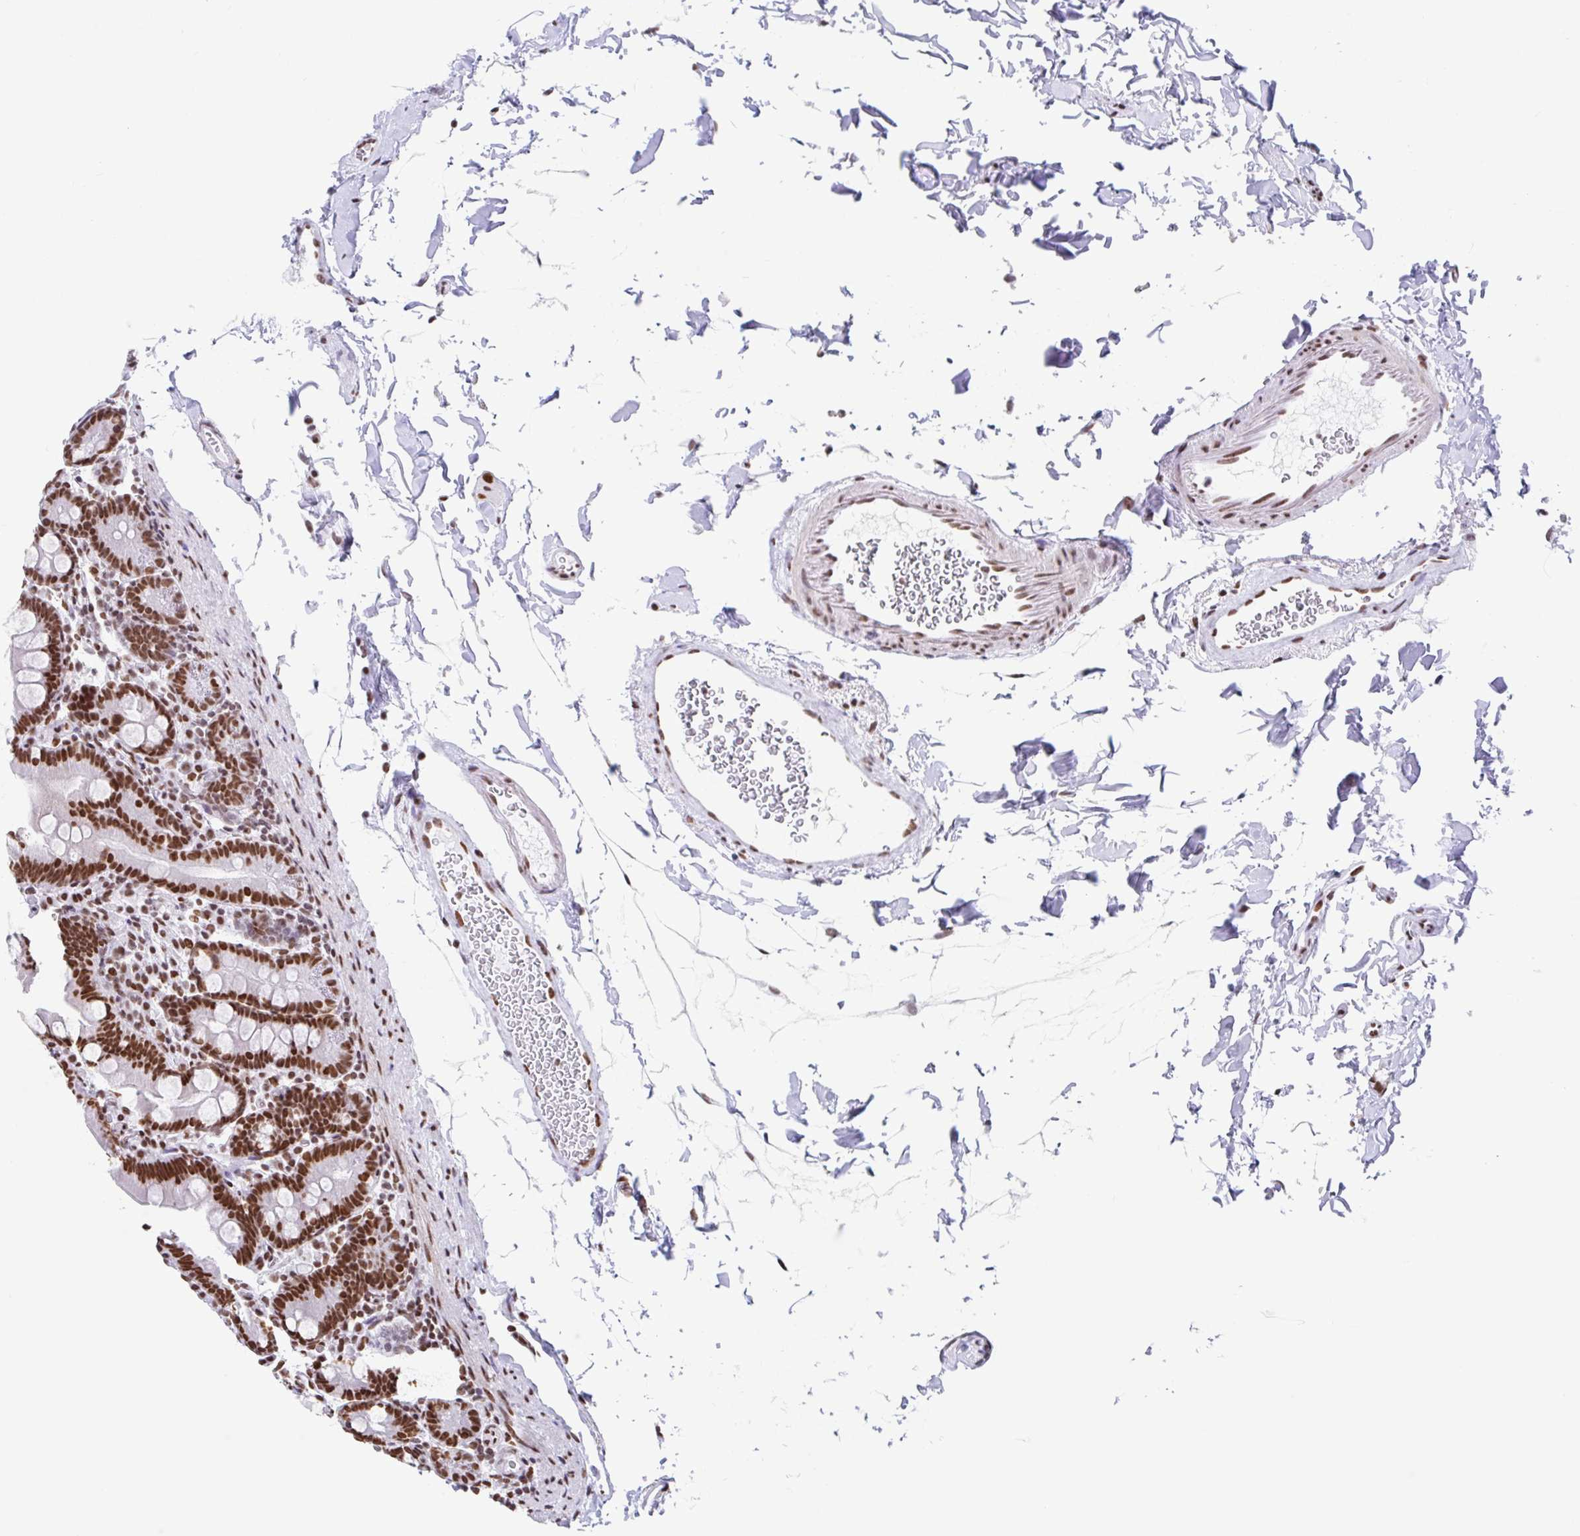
{"staining": {"intensity": "strong", "quantity": ">75%", "location": "nuclear"}, "tissue": "small intestine", "cell_type": "Glandular cells", "image_type": "normal", "snomed": [{"axis": "morphology", "description": "Normal tissue, NOS"}, {"axis": "topography", "description": "Small intestine"}], "caption": "This is a histology image of immunohistochemistry (IHC) staining of benign small intestine, which shows strong positivity in the nuclear of glandular cells.", "gene": "KHDRBS1", "patient": {"sex": "female", "age": 68}}